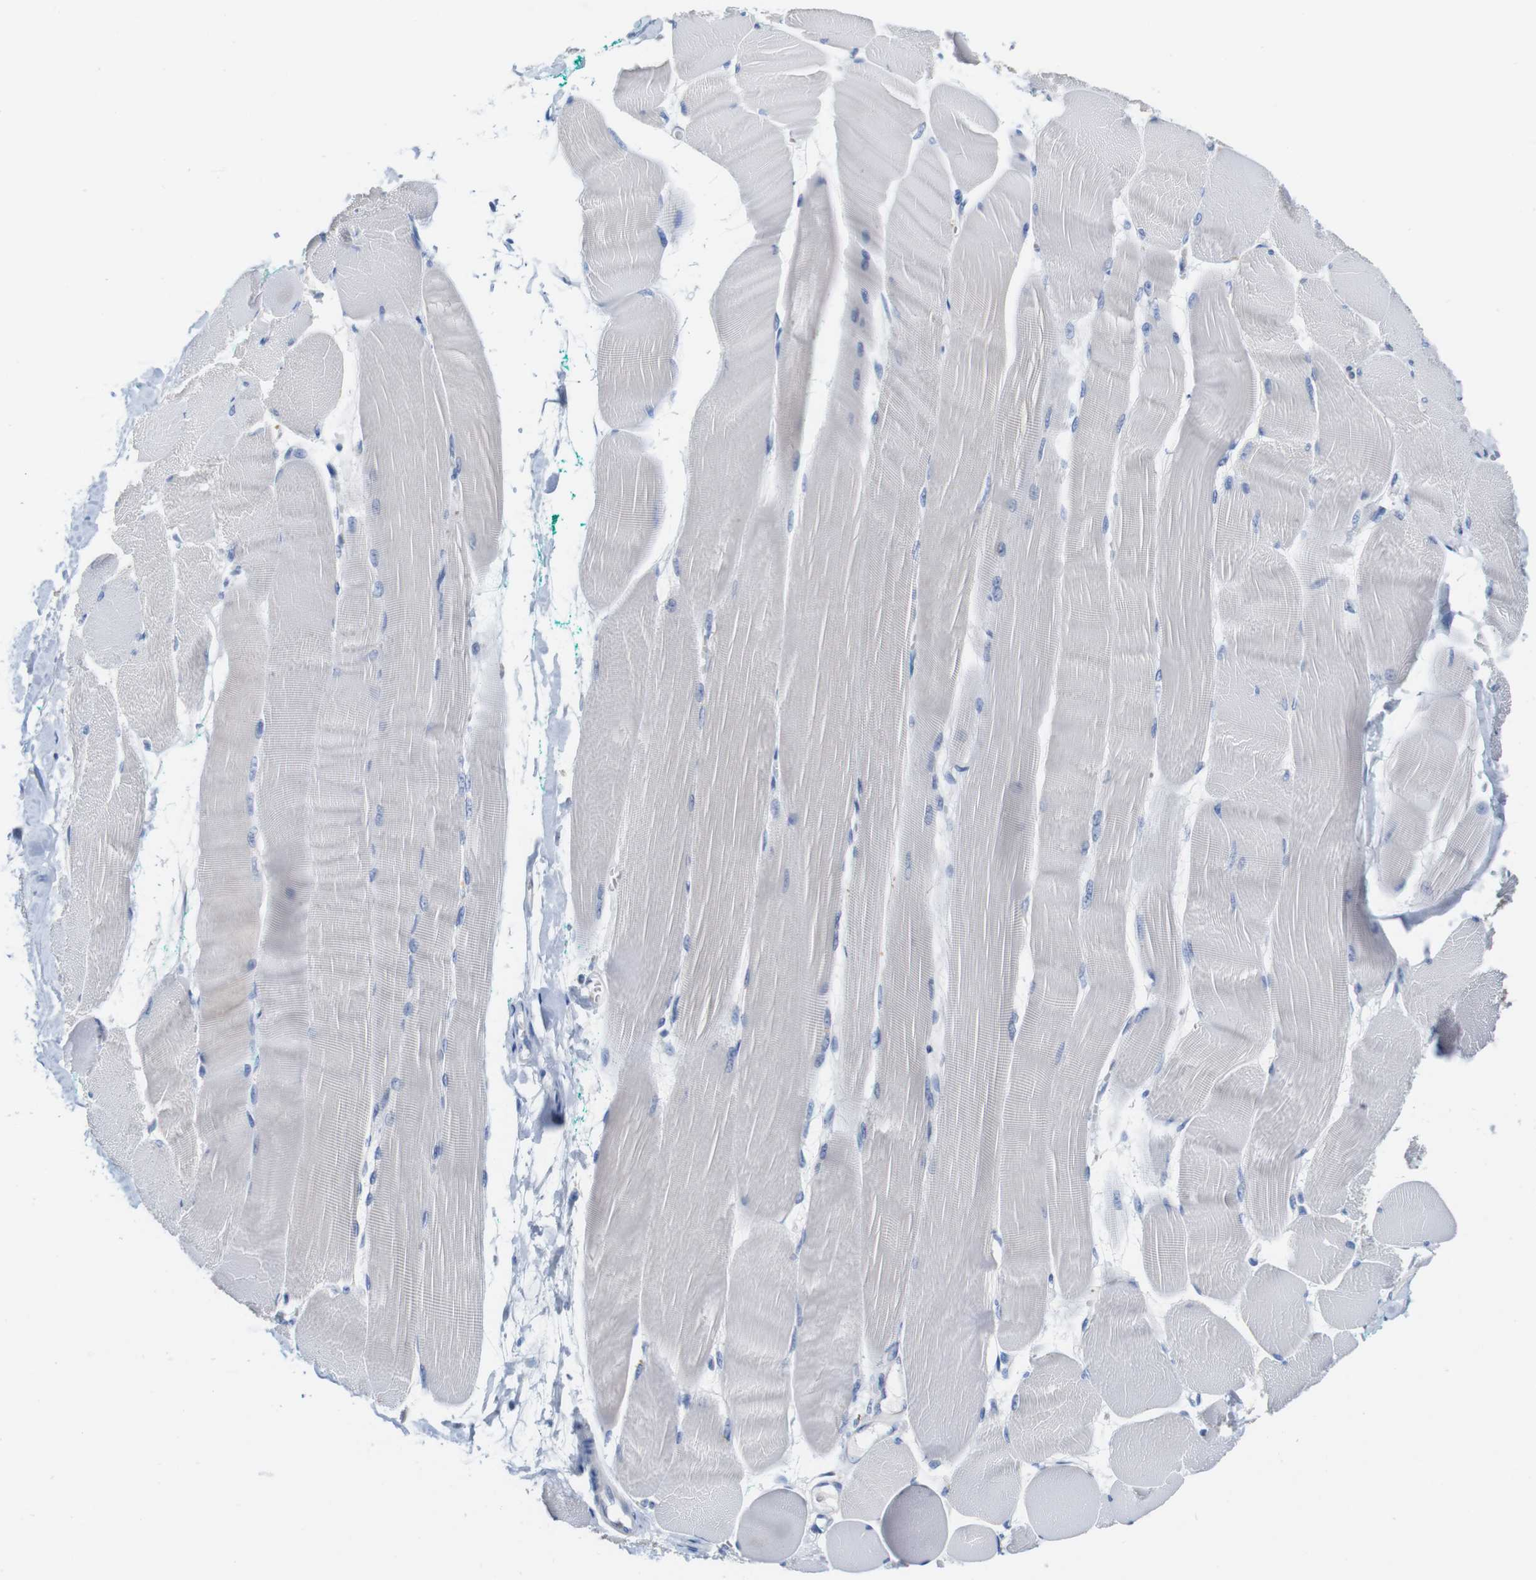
{"staining": {"intensity": "moderate", "quantity": "<25%", "location": "cytoplasmic/membranous"}, "tissue": "skeletal muscle", "cell_type": "Myocytes", "image_type": "normal", "snomed": [{"axis": "morphology", "description": "Normal tissue, NOS"}, {"axis": "morphology", "description": "Squamous cell carcinoma, NOS"}, {"axis": "topography", "description": "Skeletal muscle"}], "caption": "Skeletal muscle stained with immunohistochemistry (IHC) demonstrates moderate cytoplasmic/membranous positivity in approximately <25% of myocytes.", "gene": "IGSF8", "patient": {"sex": "male", "age": 51}}